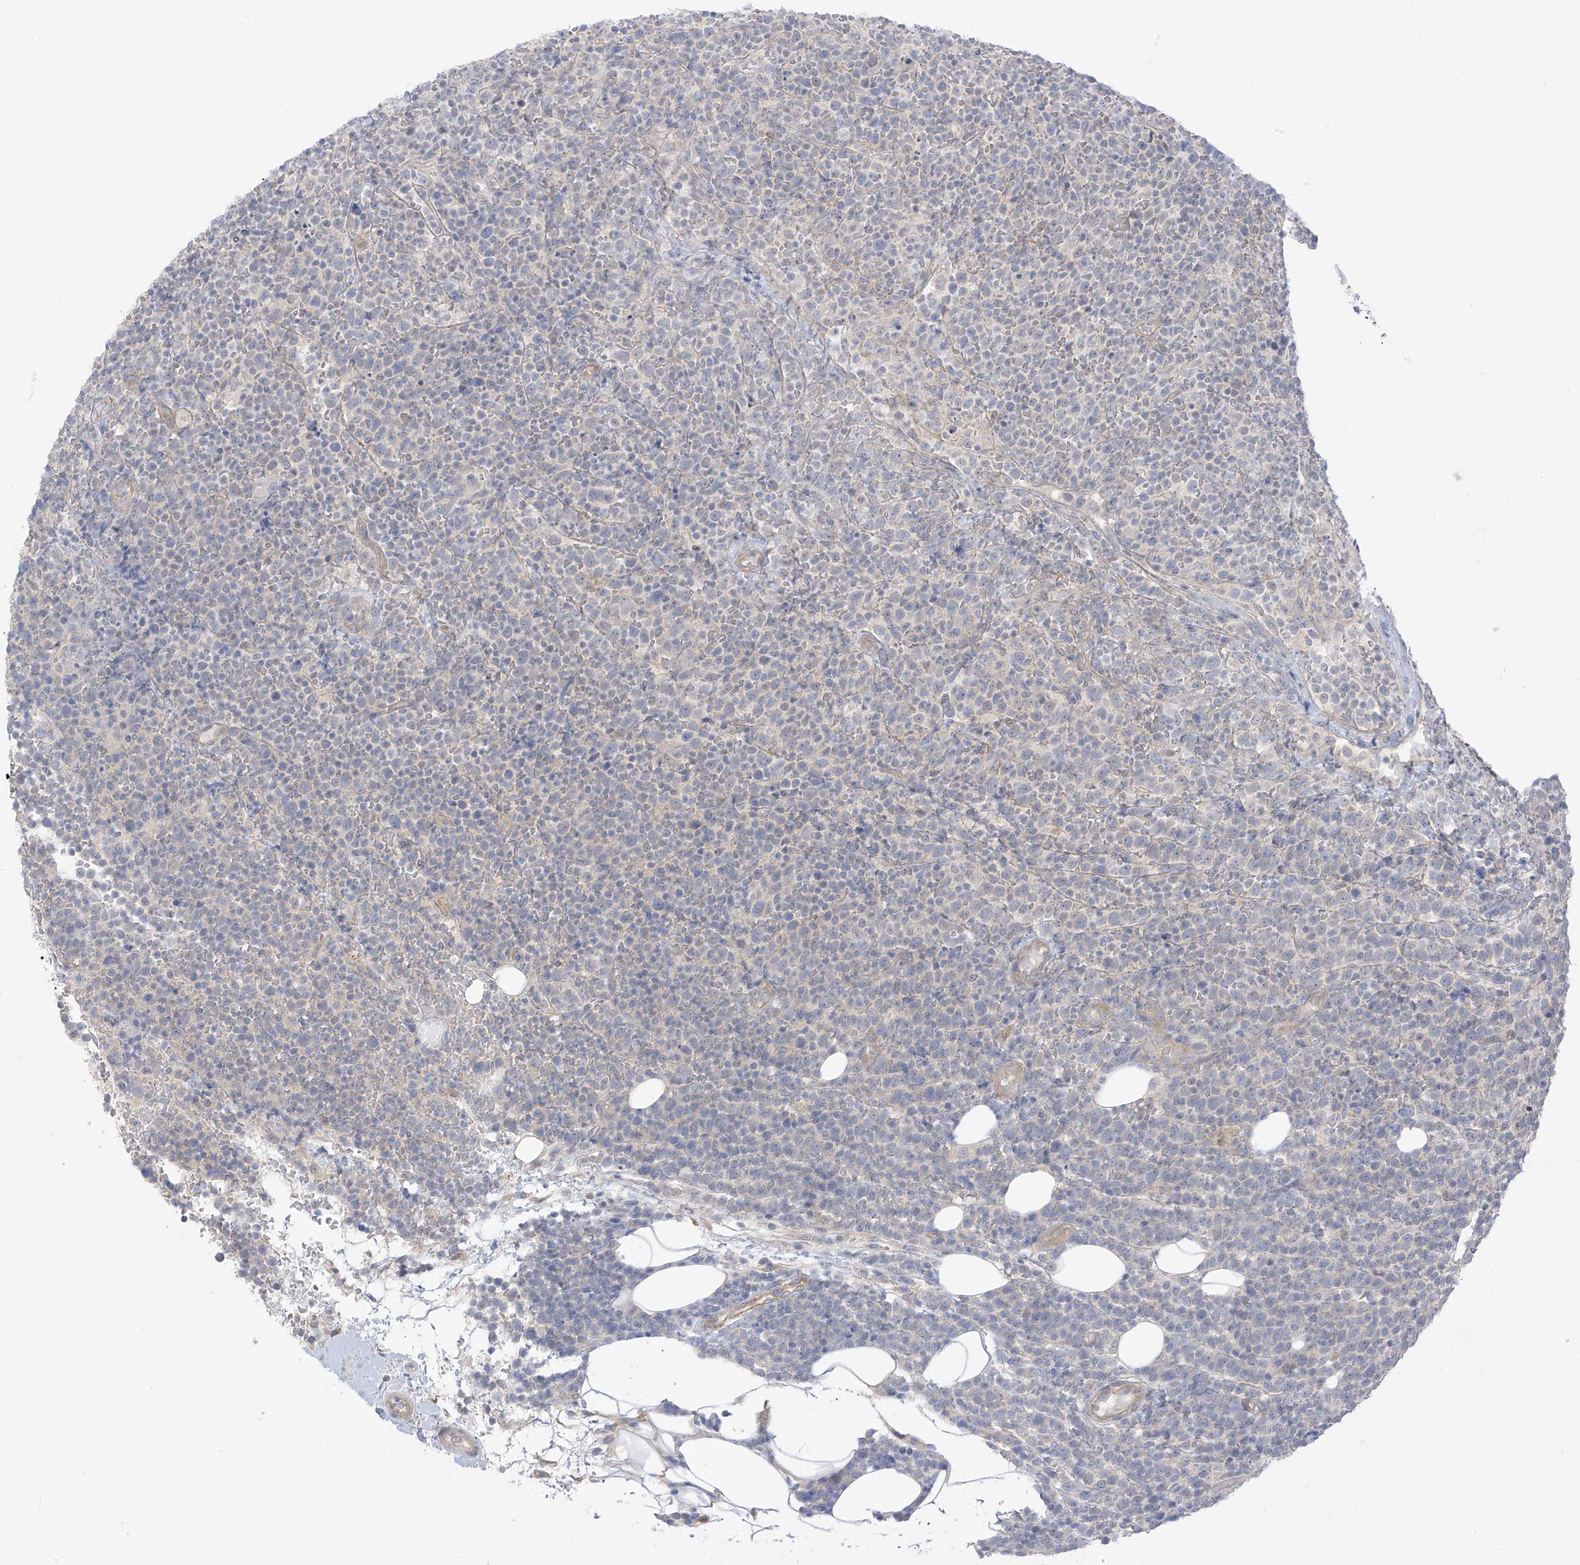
{"staining": {"intensity": "negative", "quantity": "none", "location": "none"}, "tissue": "lymphoma", "cell_type": "Tumor cells", "image_type": "cancer", "snomed": [{"axis": "morphology", "description": "Malignant lymphoma, non-Hodgkin's type, High grade"}, {"axis": "topography", "description": "Lymph node"}], "caption": "The IHC image has no significant positivity in tumor cells of malignant lymphoma, non-Hodgkin's type (high-grade) tissue.", "gene": "EIPR1", "patient": {"sex": "male", "age": 61}}